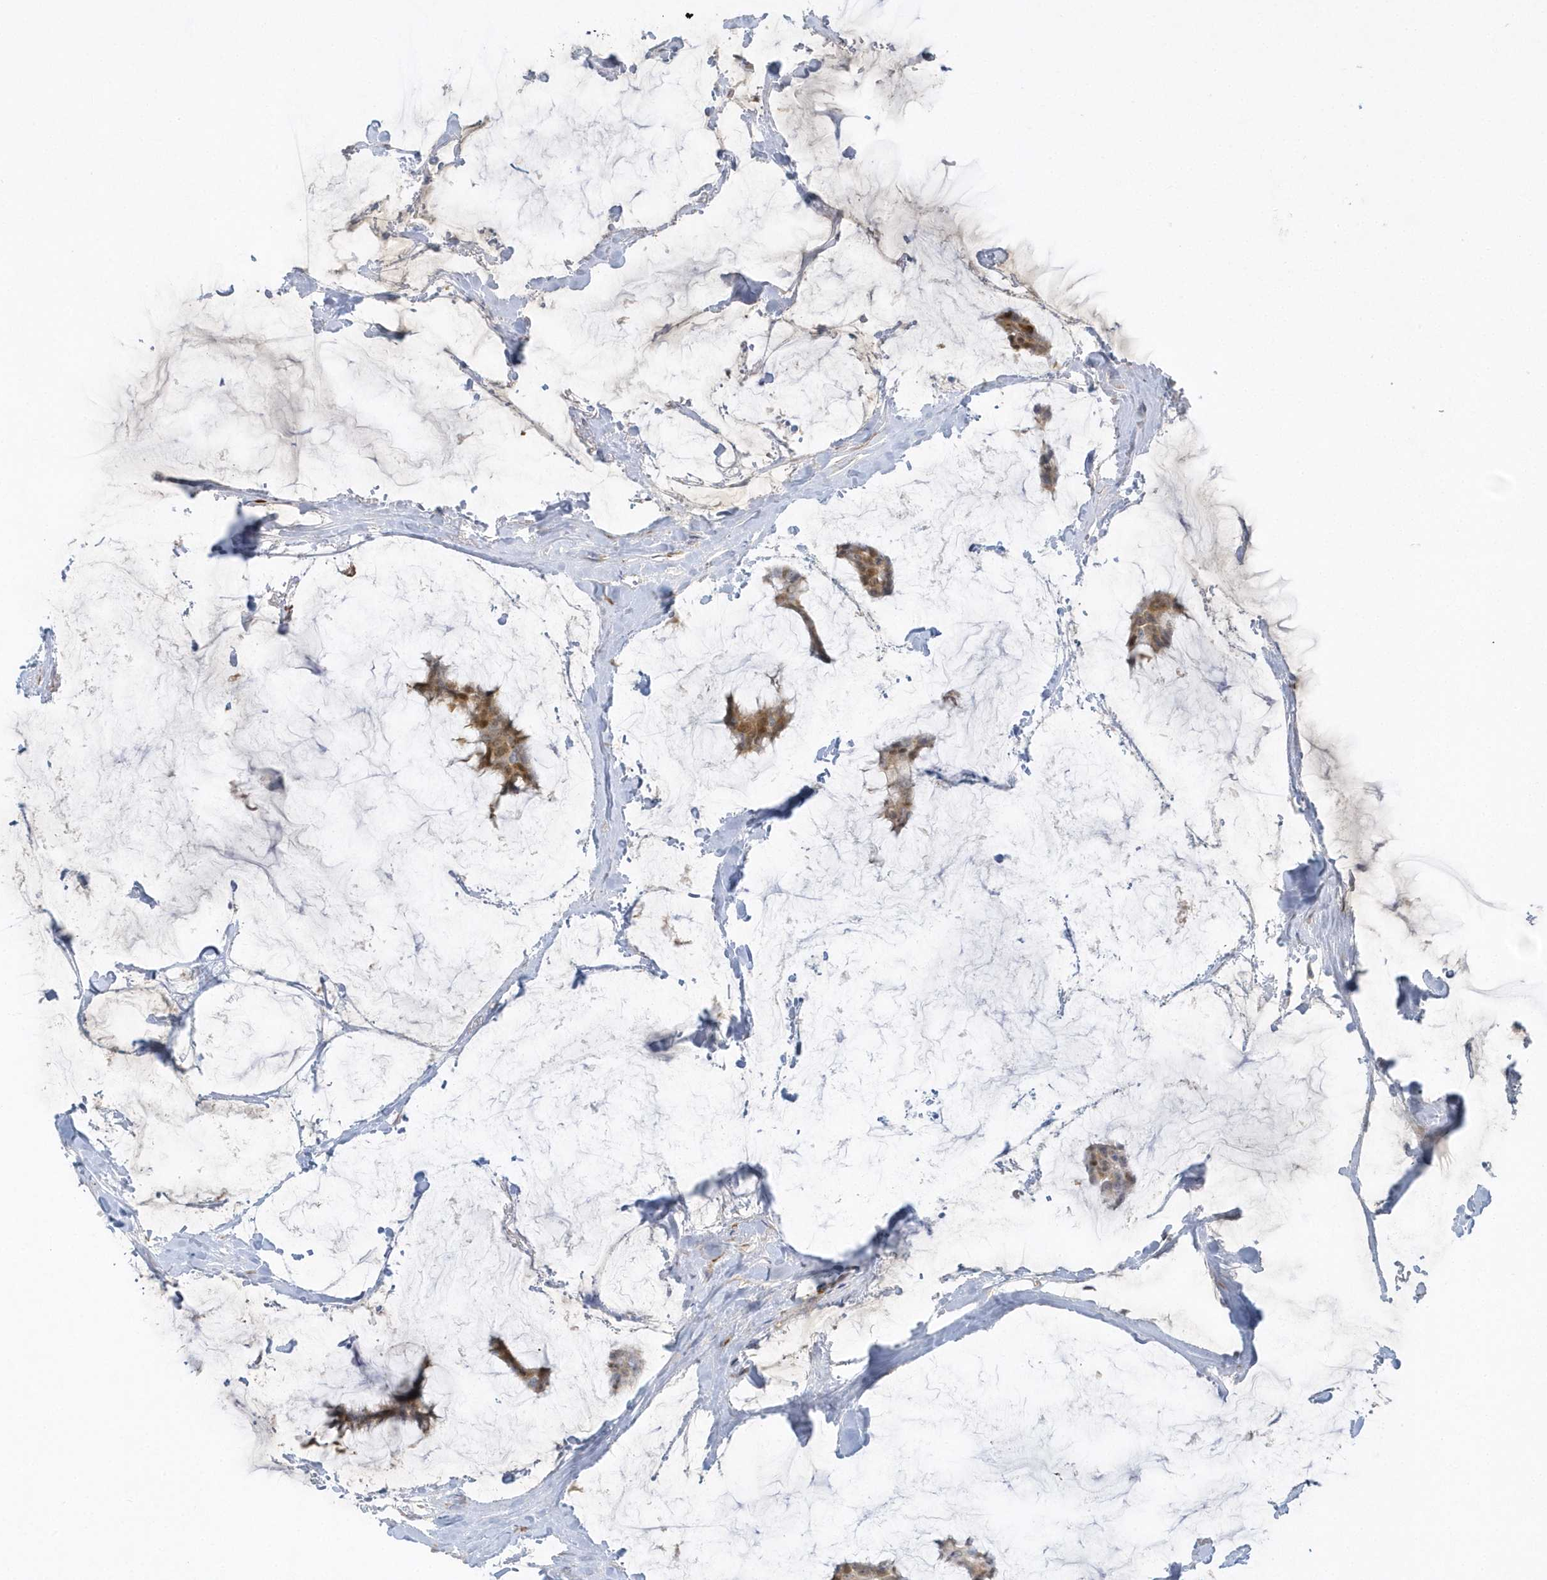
{"staining": {"intensity": "moderate", "quantity": "25%-75%", "location": "cytoplasmic/membranous"}, "tissue": "breast cancer", "cell_type": "Tumor cells", "image_type": "cancer", "snomed": [{"axis": "morphology", "description": "Duct carcinoma"}, {"axis": "topography", "description": "Breast"}], "caption": "Protein staining displays moderate cytoplasmic/membranous expression in approximately 25%-75% of tumor cells in breast cancer.", "gene": "THADA", "patient": {"sex": "female", "age": 93}}